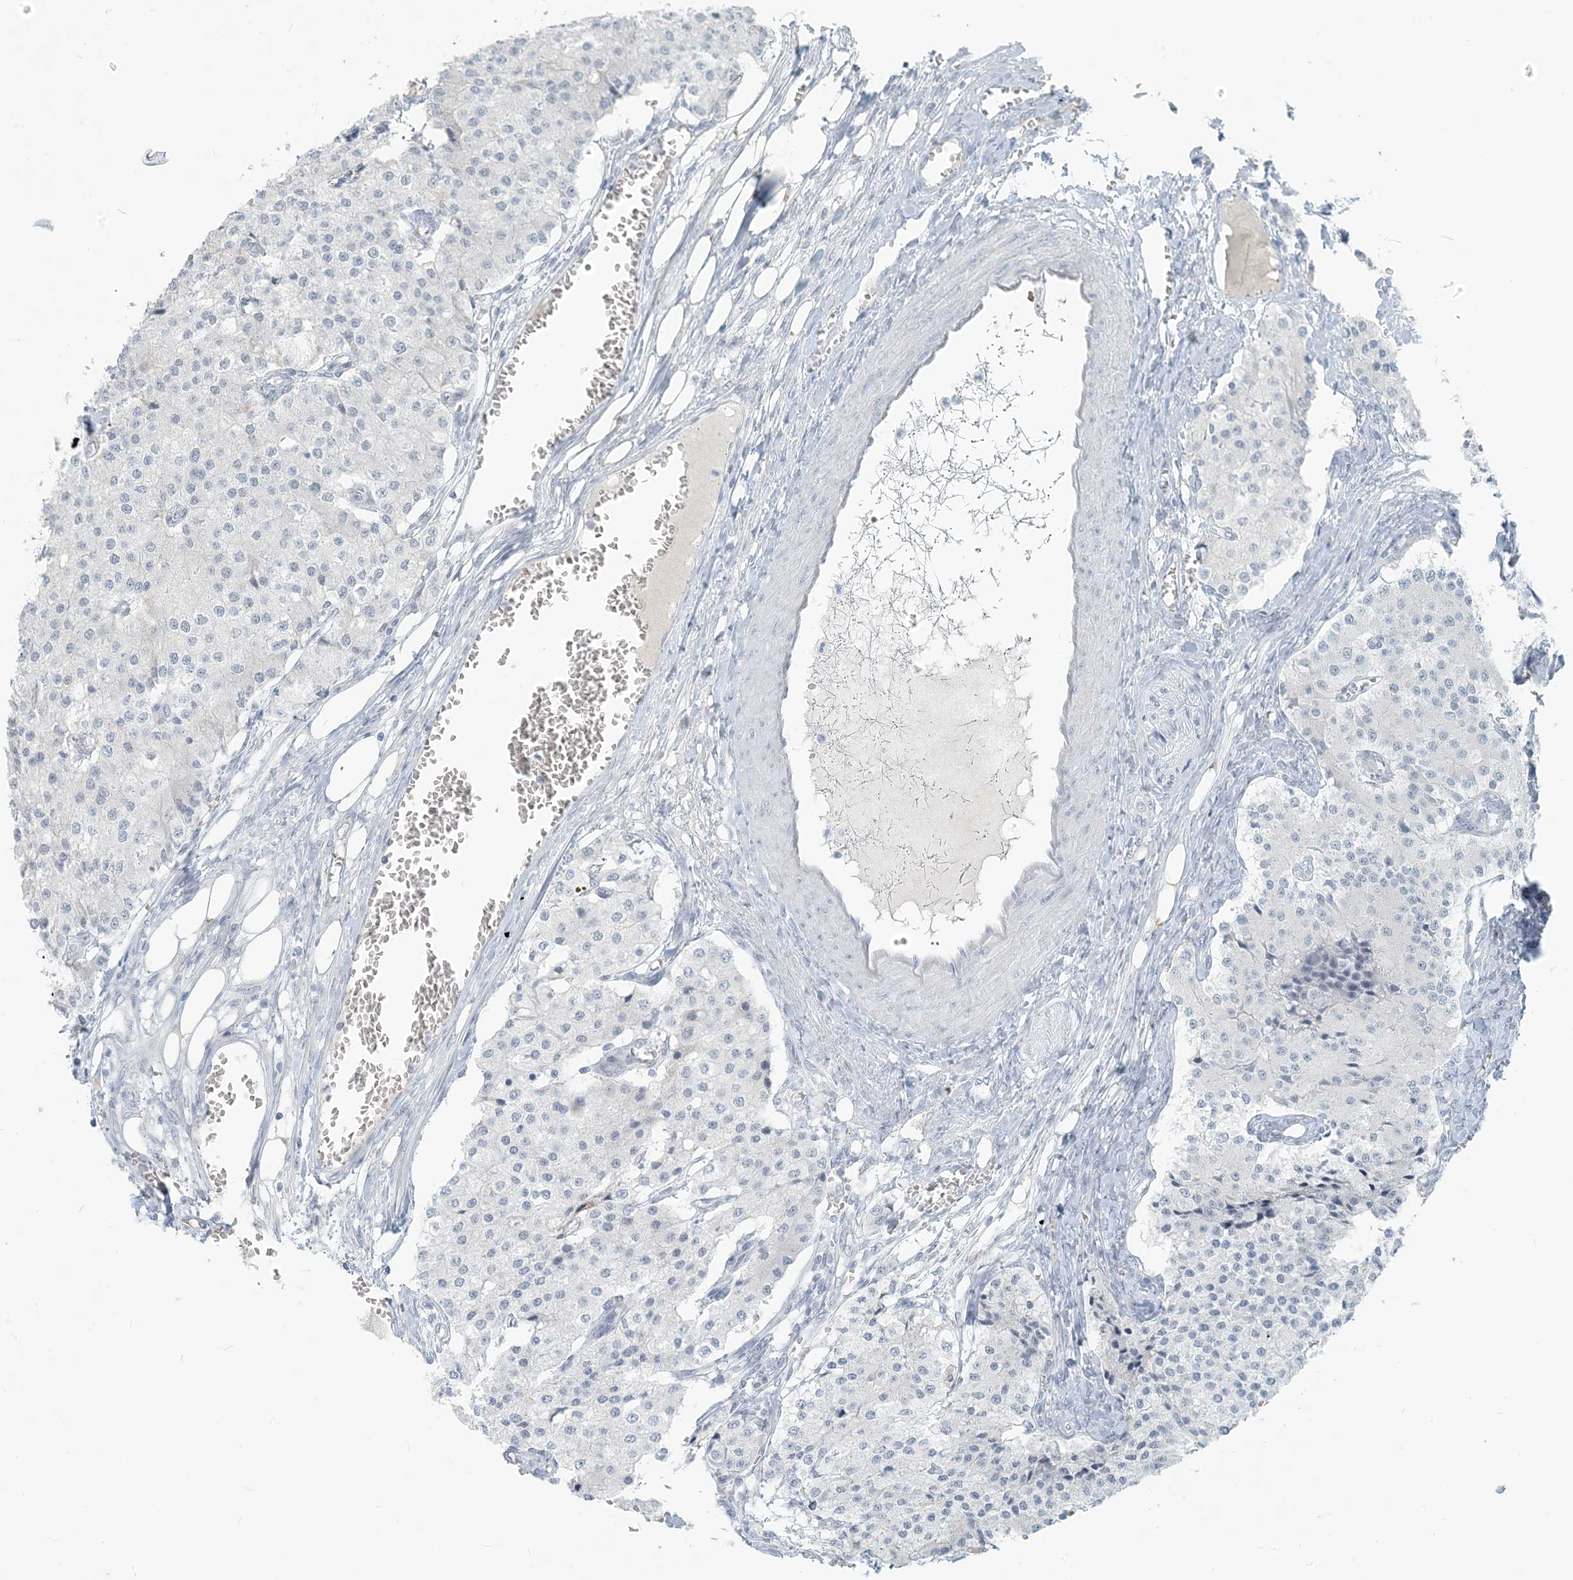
{"staining": {"intensity": "negative", "quantity": "none", "location": "none"}, "tissue": "carcinoid", "cell_type": "Tumor cells", "image_type": "cancer", "snomed": [{"axis": "morphology", "description": "Carcinoid, malignant, NOS"}, {"axis": "topography", "description": "Colon"}], "caption": "A micrograph of human carcinoid is negative for staining in tumor cells. (IHC, brightfield microscopy, high magnification).", "gene": "SCML1", "patient": {"sex": "female", "age": 52}}